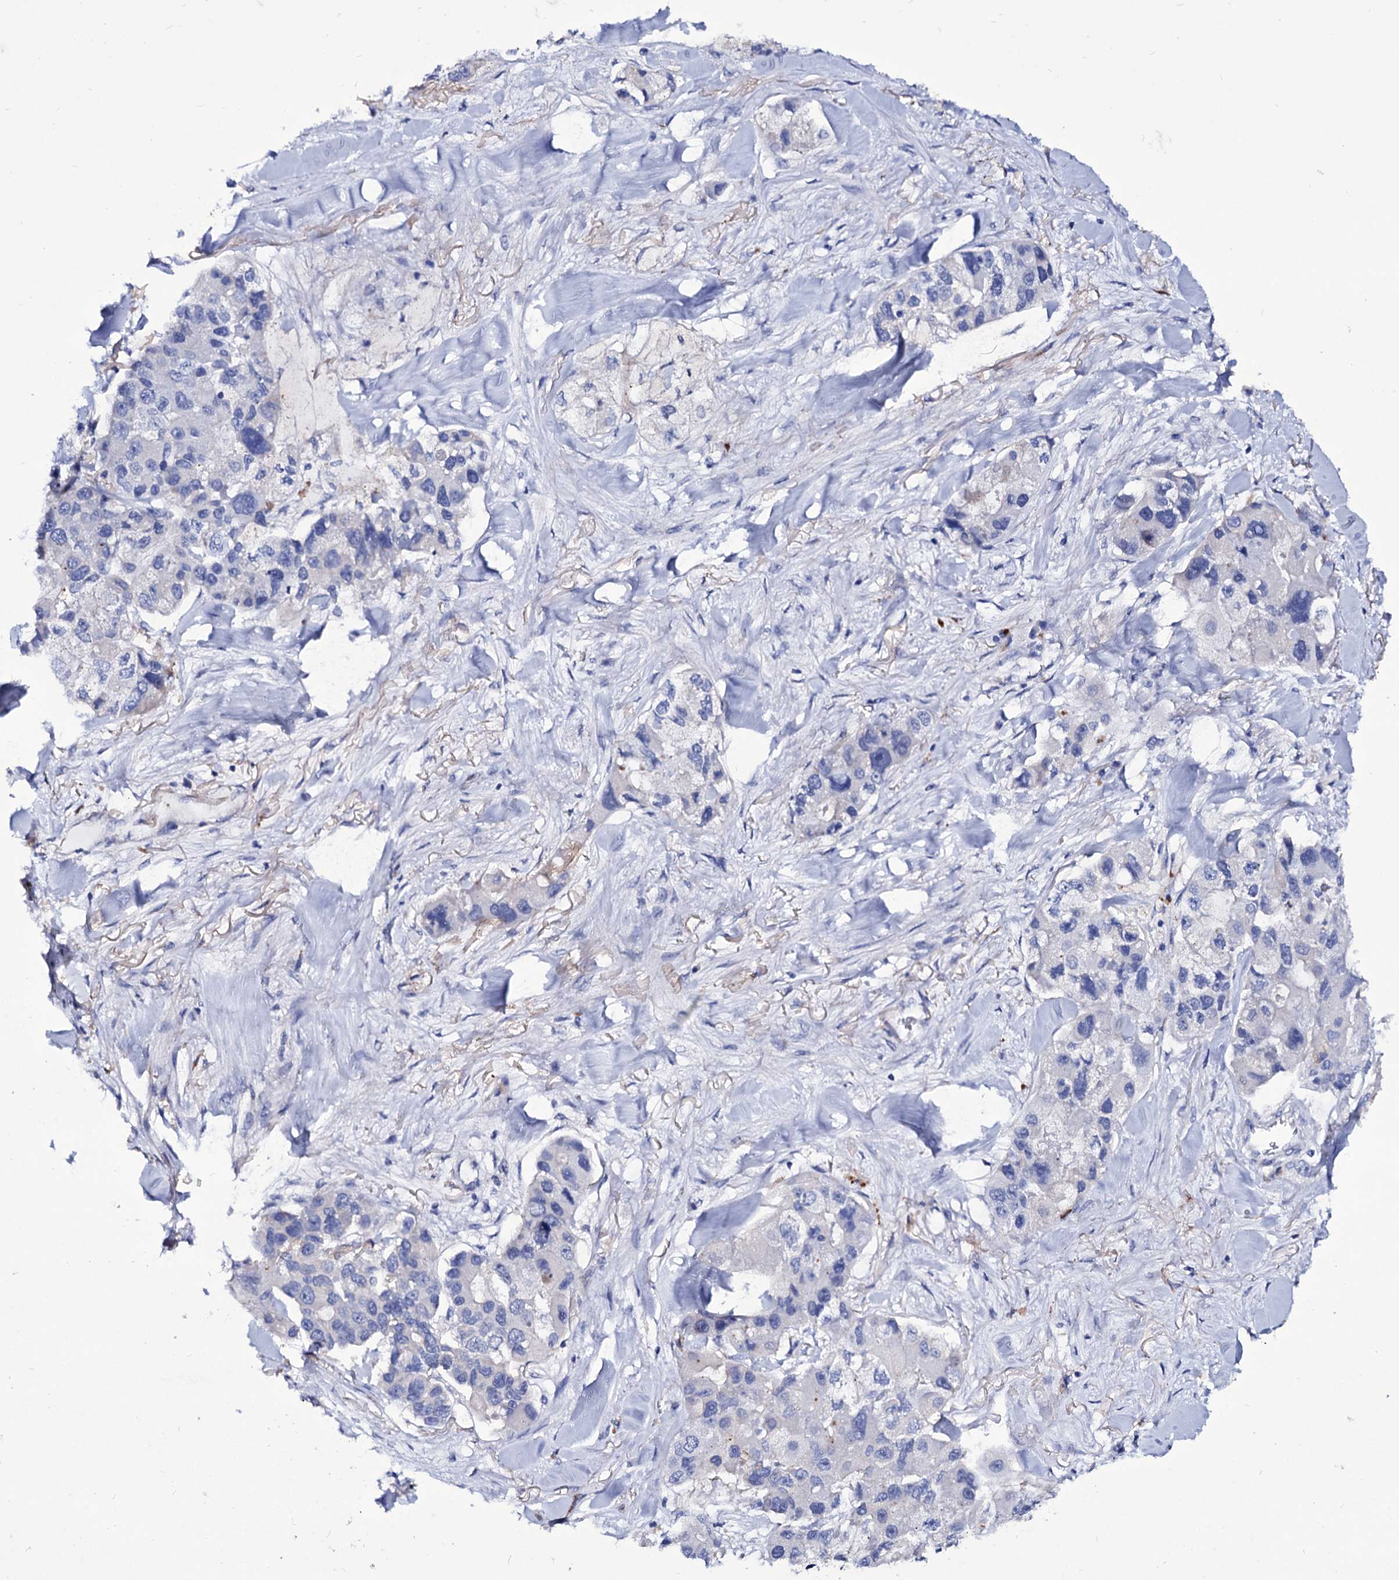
{"staining": {"intensity": "negative", "quantity": "none", "location": "none"}, "tissue": "lung cancer", "cell_type": "Tumor cells", "image_type": "cancer", "snomed": [{"axis": "morphology", "description": "Adenocarcinoma, NOS"}, {"axis": "topography", "description": "Lung"}], "caption": "High power microscopy histopathology image of an immunohistochemistry (IHC) photomicrograph of lung cancer, revealing no significant positivity in tumor cells. The staining was performed using DAB (3,3'-diaminobenzidine) to visualize the protein expression in brown, while the nuclei were stained in blue with hematoxylin (Magnification: 20x).", "gene": "AXL", "patient": {"sex": "female", "age": 54}}